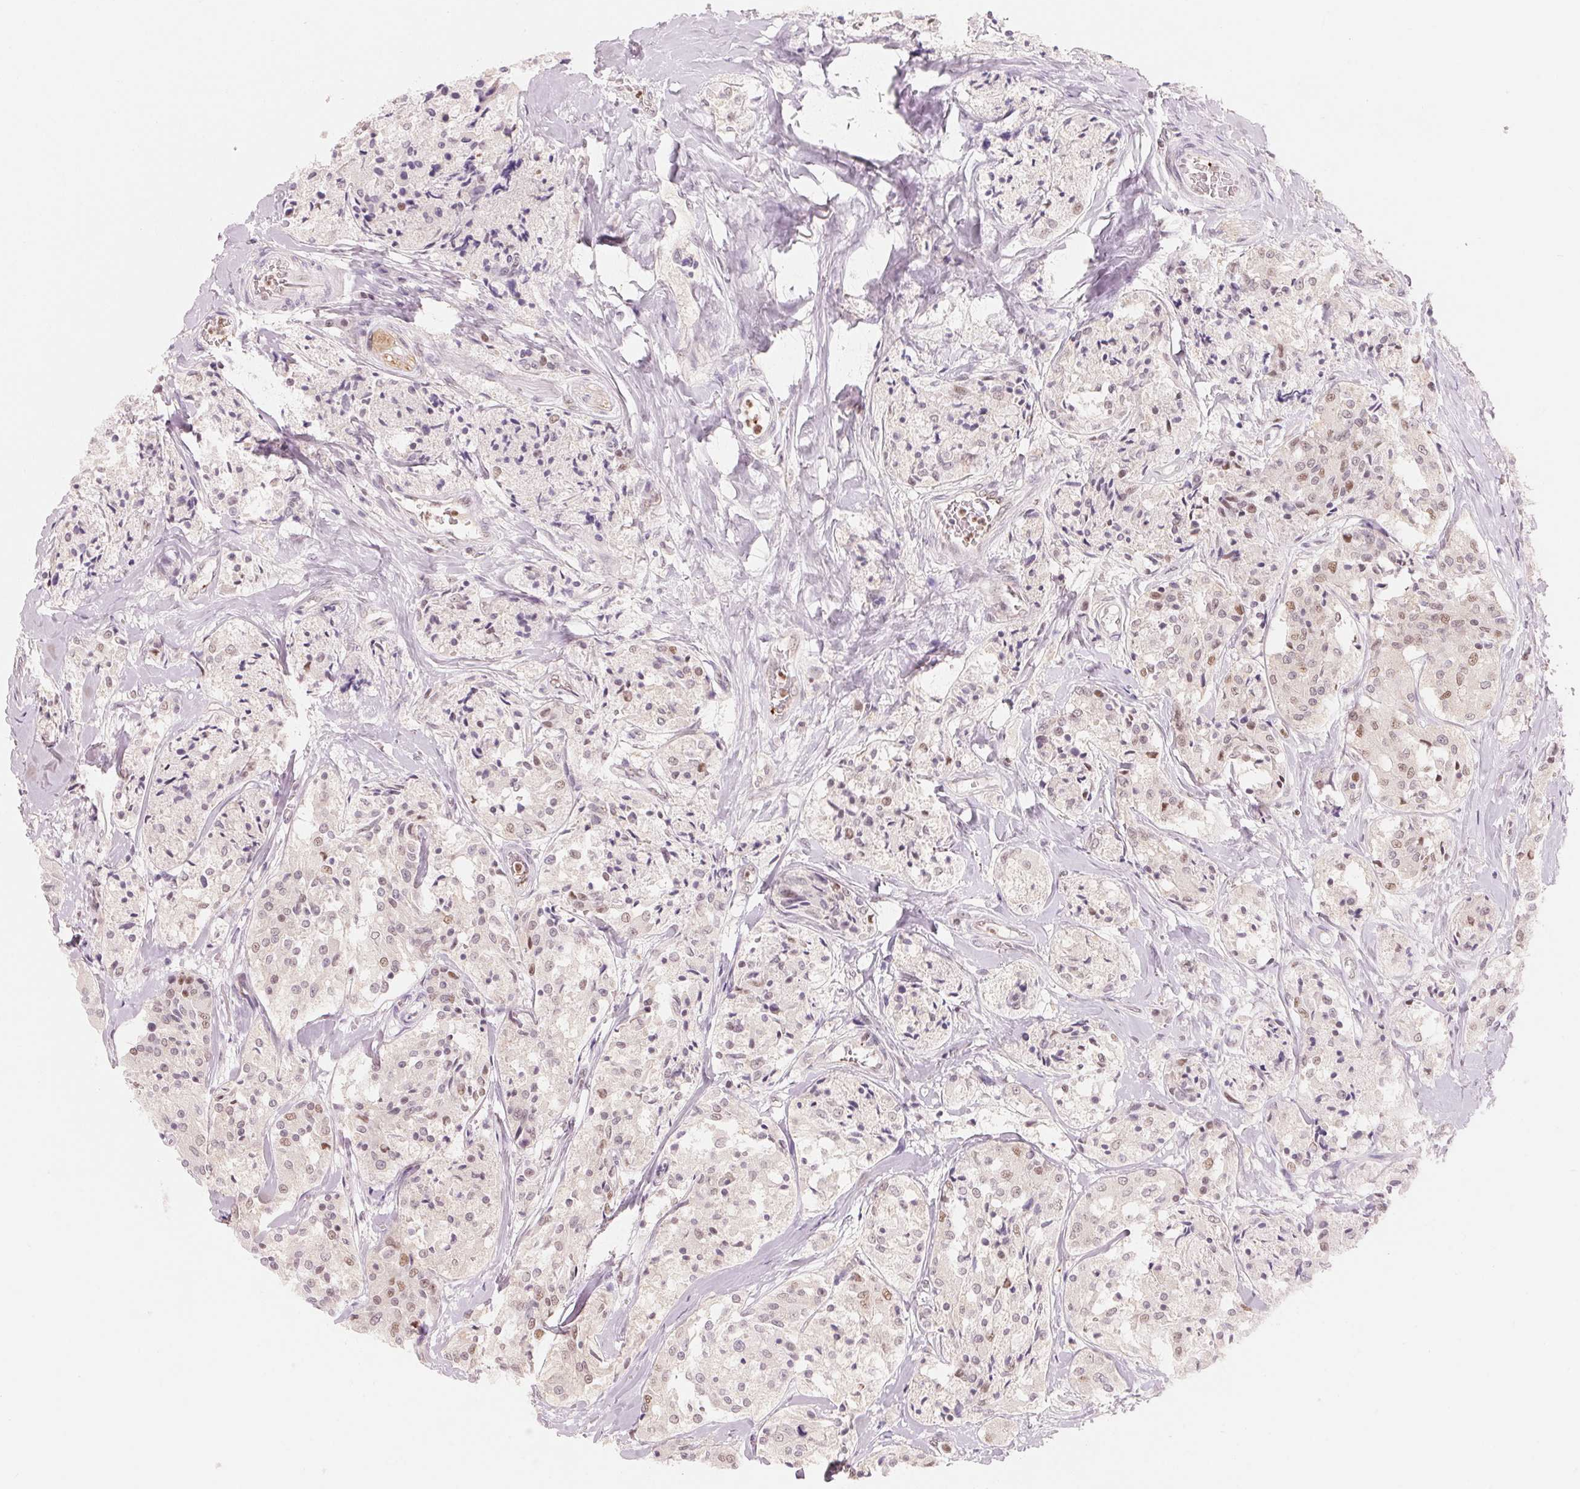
{"staining": {"intensity": "weak", "quantity": "25%-75%", "location": "nuclear"}, "tissue": "carcinoid", "cell_type": "Tumor cells", "image_type": "cancer", "snomed": [{"axis": "morphology", "description": "Carcinoid, malignant, NOS"}, {"axis": "topography", "description": "Lung"}], "caption": "This is an image of immunohistochemistry (IHC) staining of malignant carcinoid, which shows weak expression in the nuclear of tumor cells.", "gene": "ARHGAP22", "patient": {"sex": "male", "age": 71}}